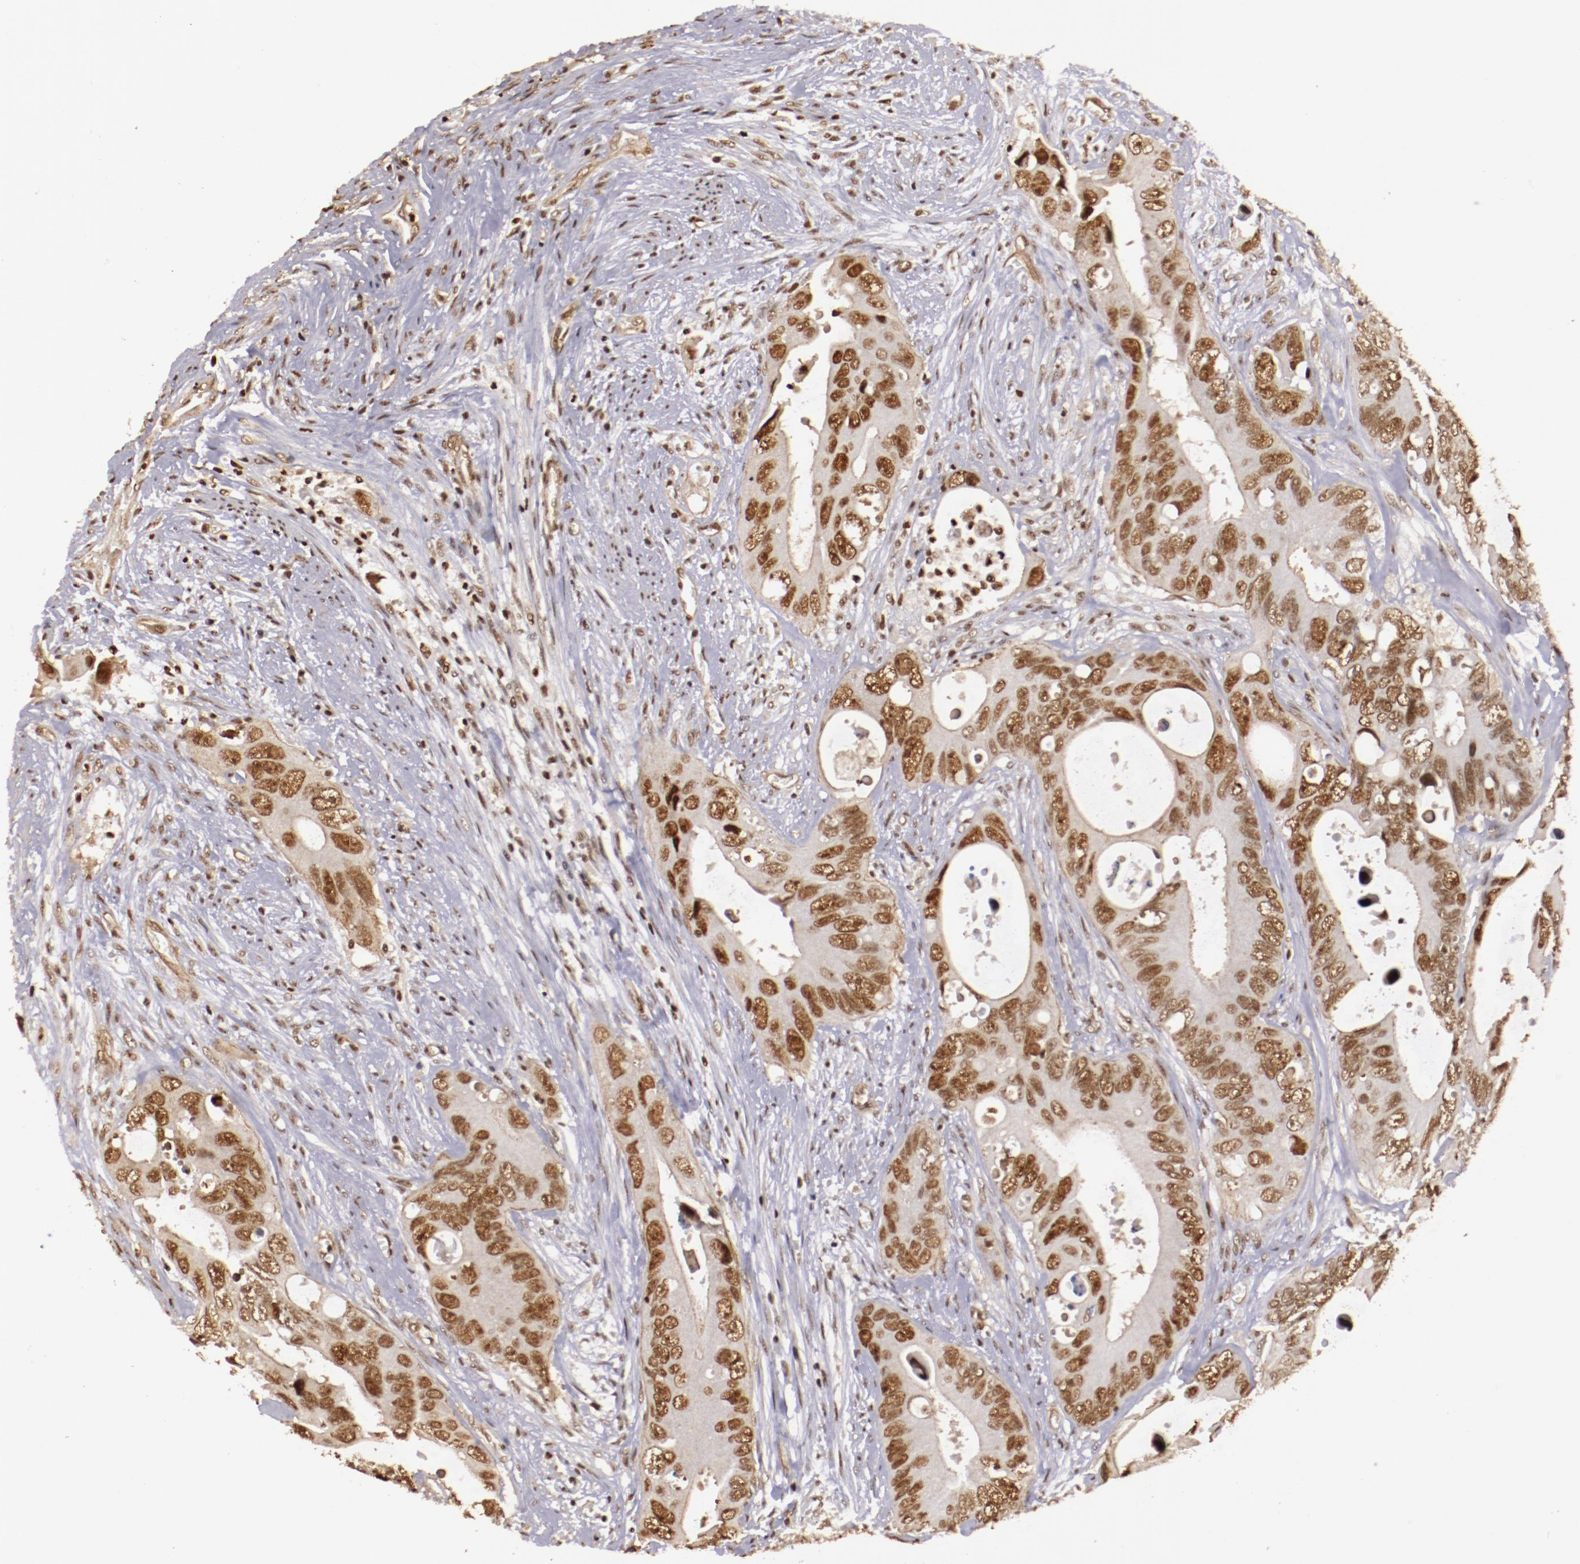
{"staining": {"intensity": "moderate", "quantity": ">75%", "location": "nuclear"}, "tissue": "colorectal cancer", "cell_type": "Tumor cells", "image_type": "cancer", "snomed": [{"axis": "morphology", "description": "Adenocarcinoma, NOS"}, {"axis": "topography", "description": "Rectum"}], "caption": "Tumor cells demonstrate medium levels of moderate nuclear expression in approximately >75% of cells in human colorectal cancer (adenocarcinoma).", "gene": "STAG2", "patient": {"sex": "male", "age": 70}}